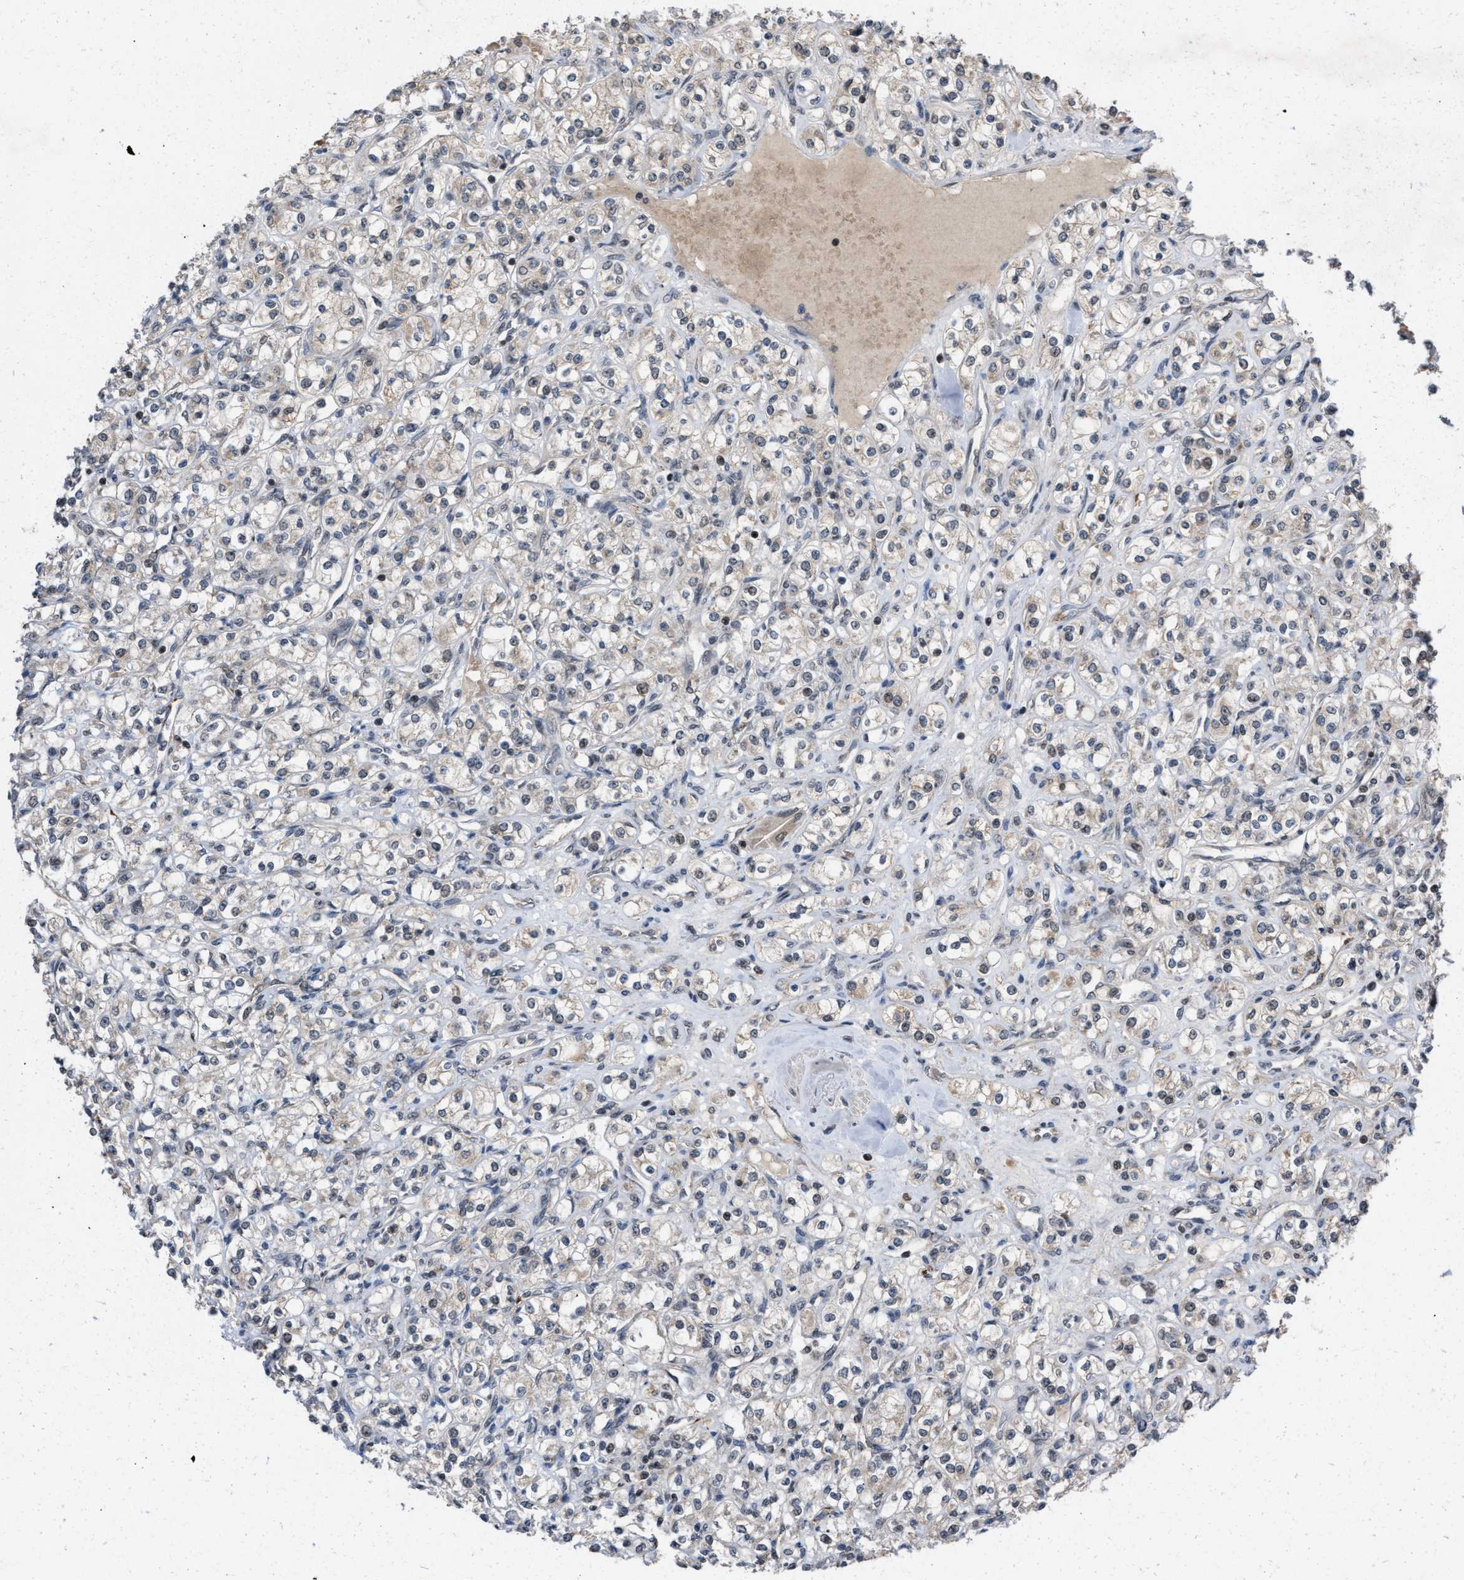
{"staining": {"intensity": "weak", "quantity": "<25%", "location": "nuclear"}, "tissue": "renal cancer", "cell_type": "Tumor cells", "image_type": "cancer", "snomed": [{"axis": "morphology", "description": "Adenocarcinoma, NOS"}, {"axis": "topography", "description": "Kidney"}], "caption": "An IHC image of renal cancer (adenocarcinoma) is shown. There is no staining in tumor cells of renal cancer (adenocarcinoma).", "gene": "C9orf78", "patient": {"sex": "male", "age": 77}}